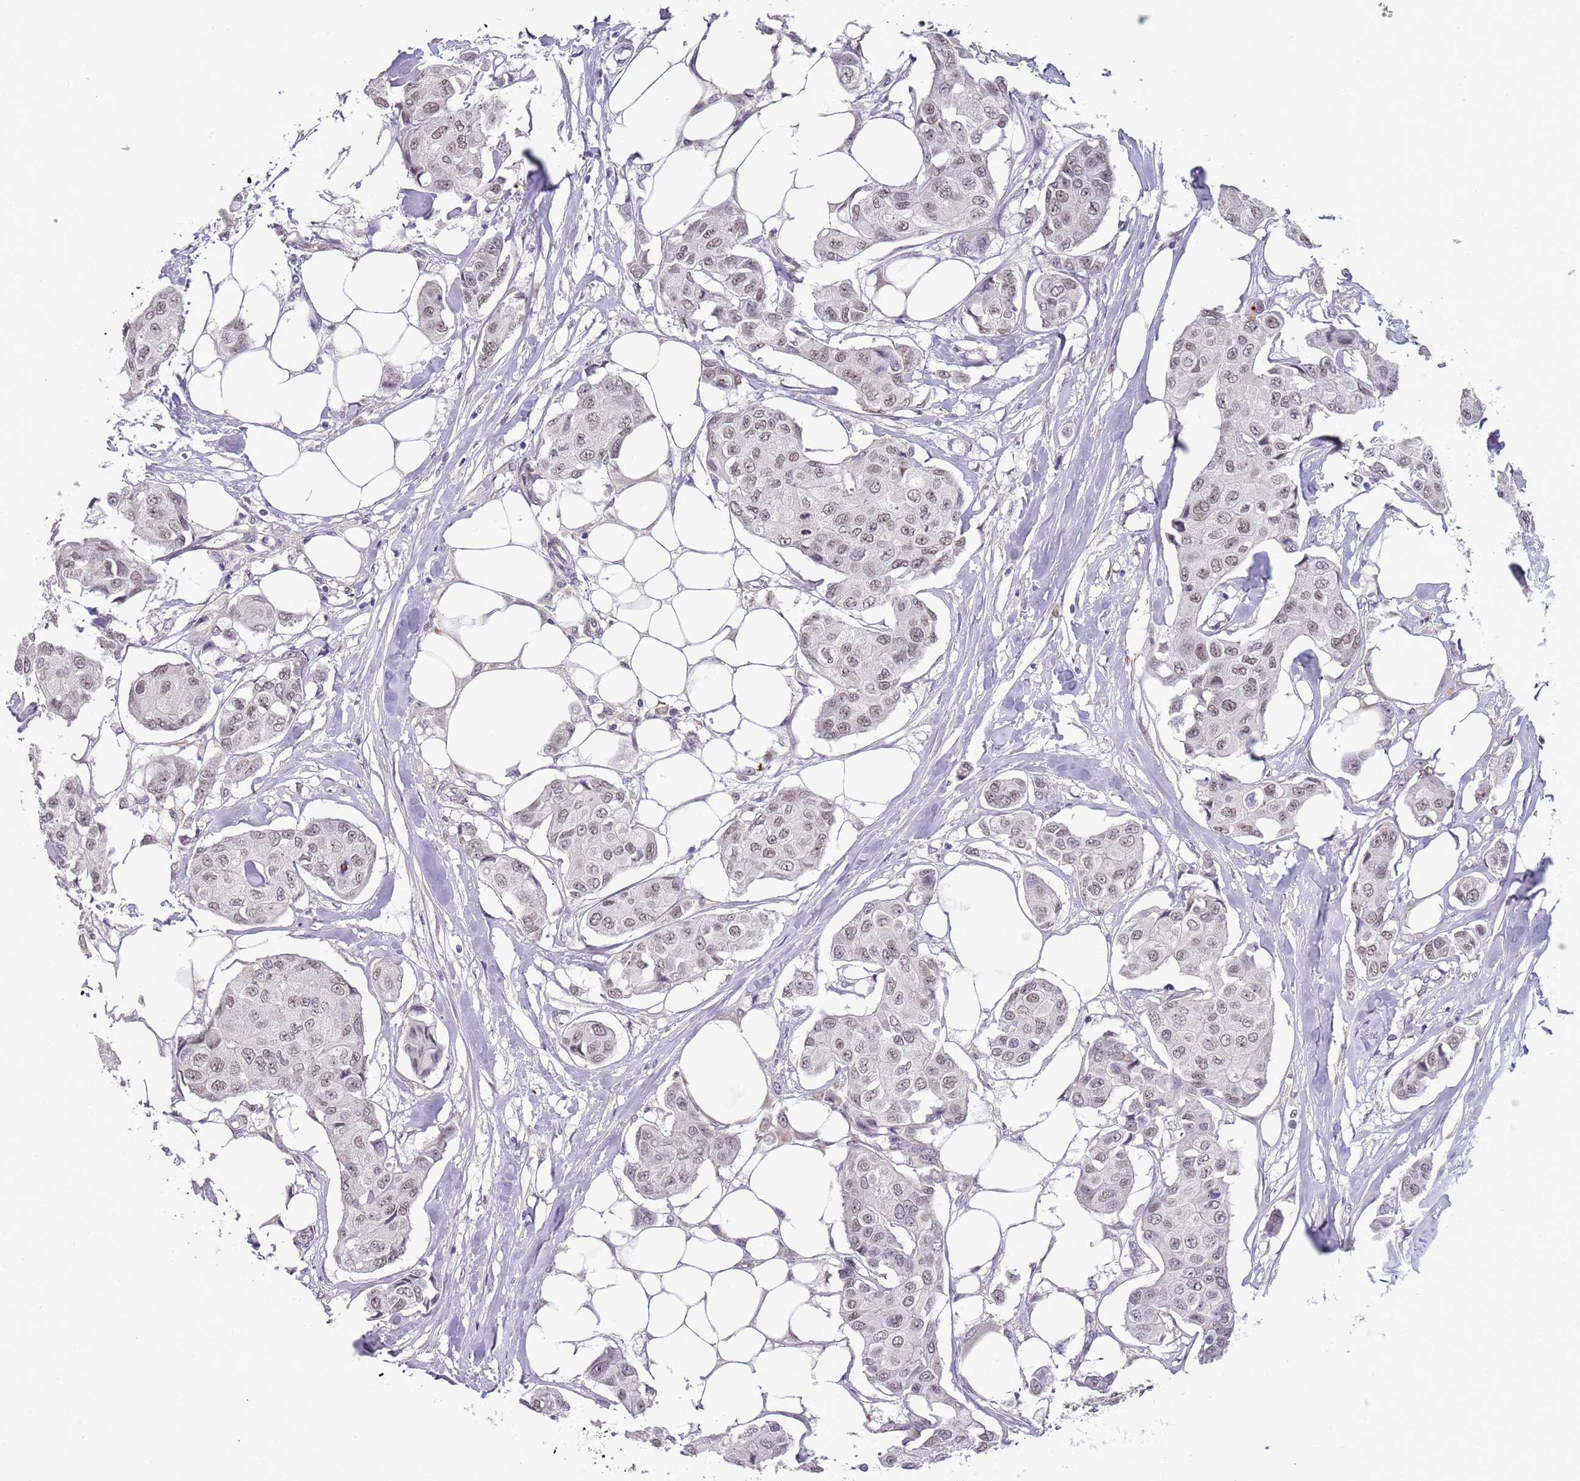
{"staining": {"intensity": "weak", "quantity": ">75%", "location": "nuclear"}, "tissue": "breast cancer", "cell_type": "Tumor cells", "image_type": "cancer", "snomed": [{"axis": "morphology", "description": "Duct carcinoma"}, {"axis": "topography", "description": "Breast"}, {"axis": "topography", "description": "Lymph node"}], "caption": "Protein expression analysis of human breast cancer (infiltrating ductal carcinoma) reveals weak nuclear staining in about >75% of tumor cells.", "gene": "NBPF3", "patient": {"sex": "female", "age": 80}}